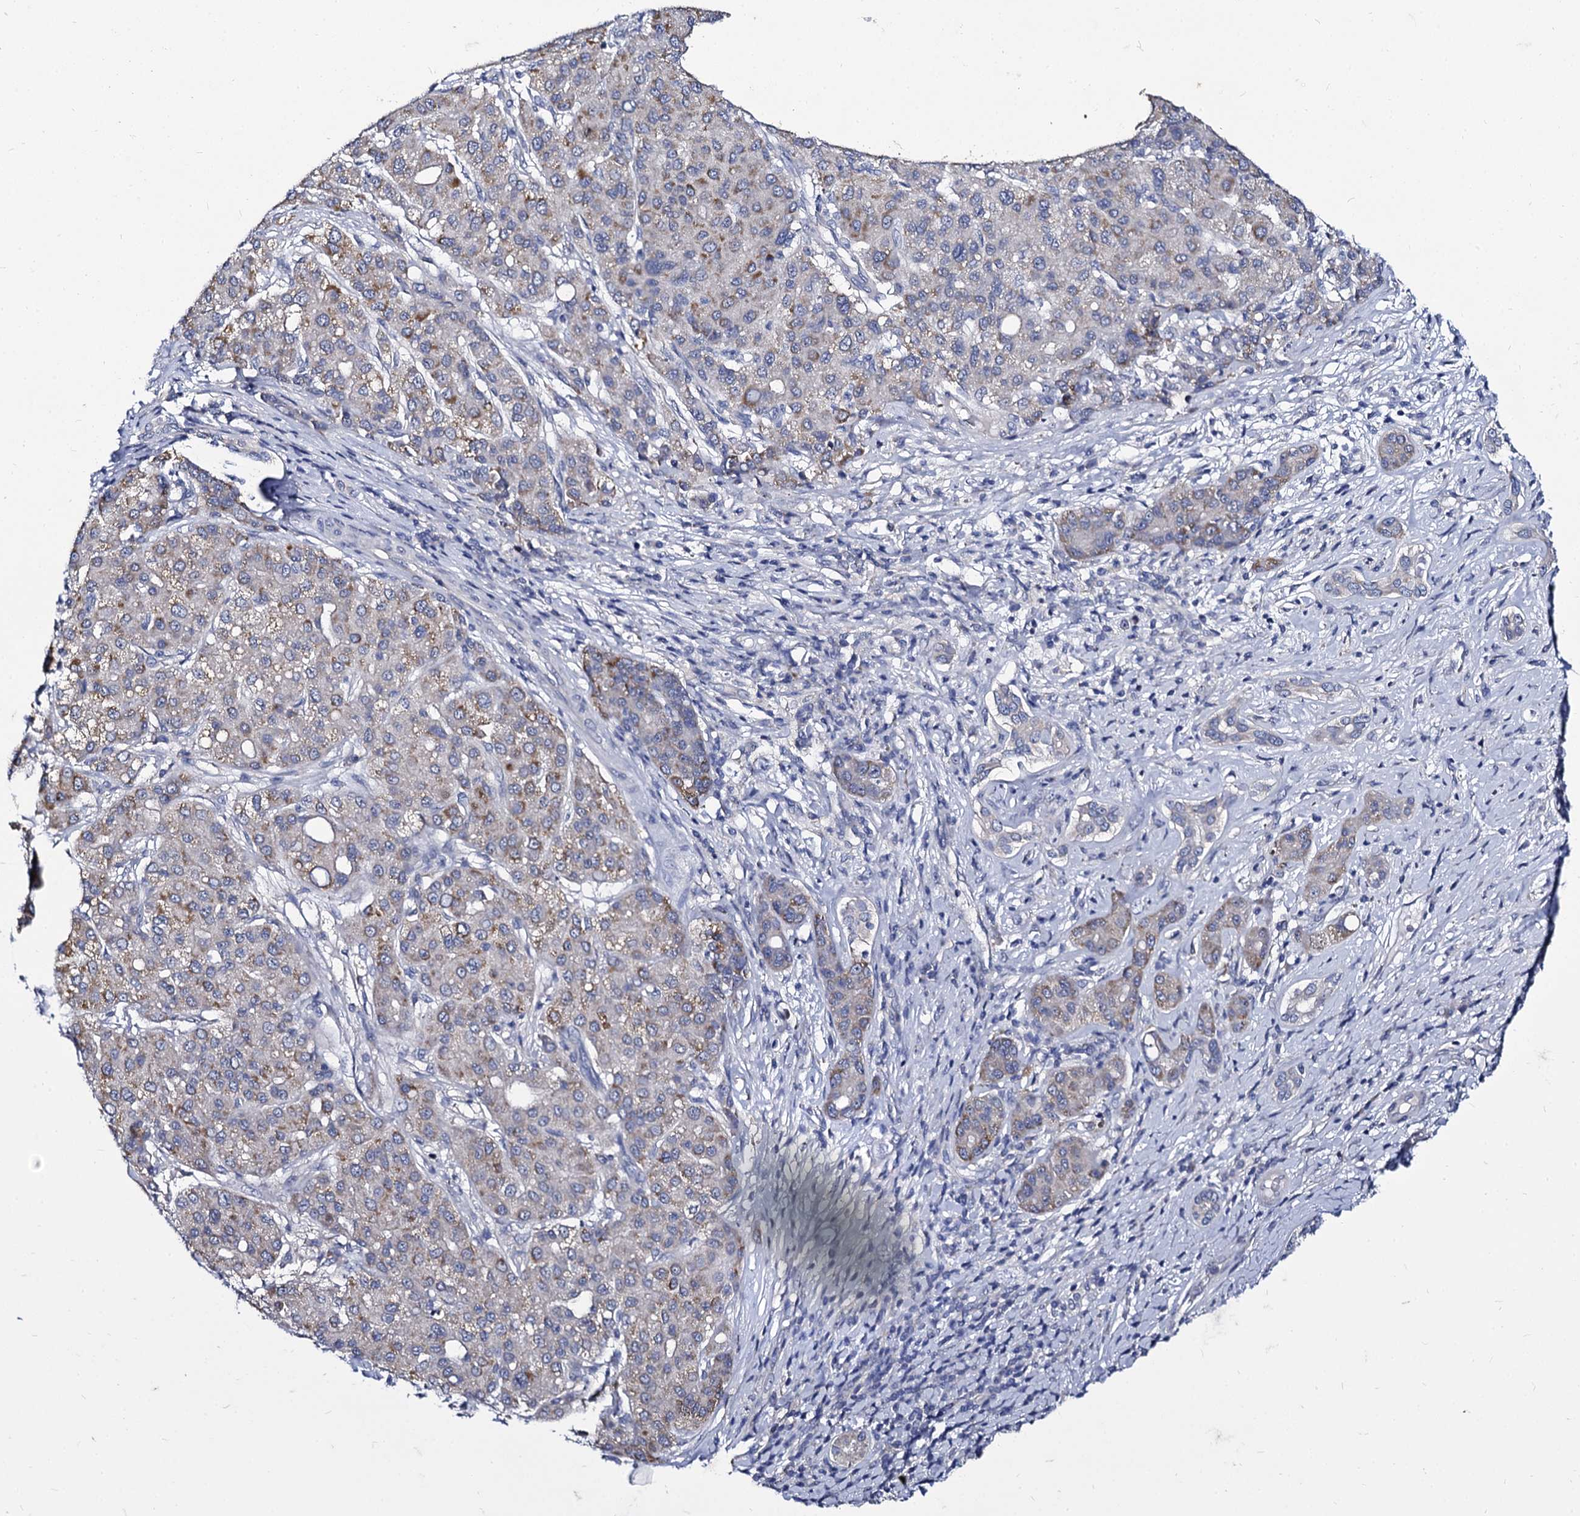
{"staining": {"intensity": "moderate", "quantity": "25%-75%", "location": "cytoplasmic/membranous"}, "tissue": "liver cancer", "cell_type": "Tumor cells", "image_type": "cancer", "snomed": [{"axis": "morphology", "description": "Carcinoma, Hepatocellular, NOS"}, {"axis": "topography", "description": "Liver"}], "caption": "This micrograph displays immunohistochemistry staining of human liver cancer, with medium moderate cytoplasmic/membranous expression in about 25%-75% of tumor cells.", "gene": "PANX2", "patient": {"sex": "male", "age": 65}}